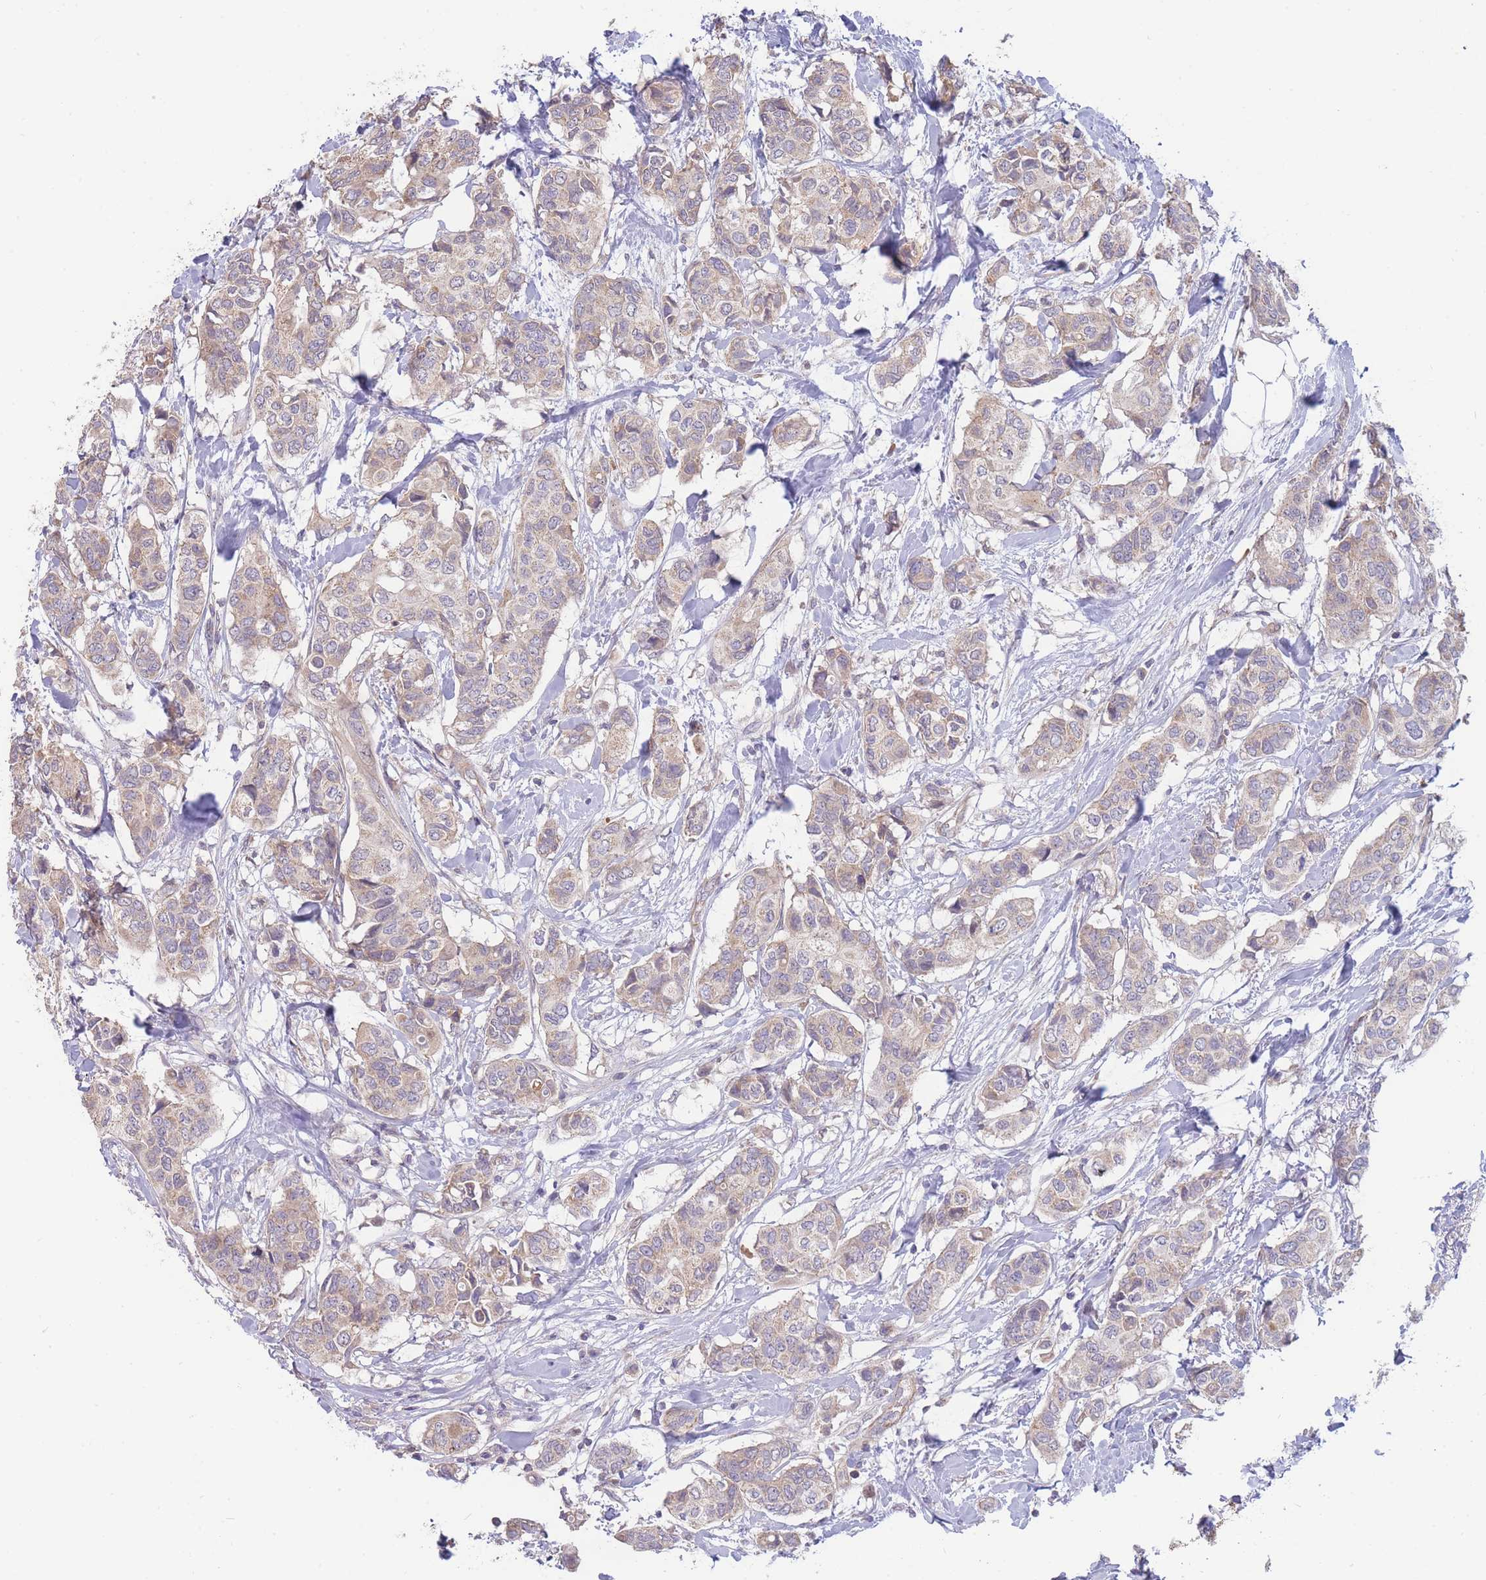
{"staining": {"intensity": "weak", "quantity": "<25%", "location": "cytoplasmic/membranous"}, "tissue": "breast cancer", "cell_type": "Tumor cells", "image_type": "cancer", "snomed": [{"axis": "morphology", "description": "Lobular carcinoma"}, {"axis": "topography", "description": "Breast"}], "caption": "IHC photomicrograph of human breast lobular carcinoma stained for a protein (brown), which demonstrates no positivity in tumor cells.", "gene": "NDUFAF5", "patient": {"sex": "female", "age": 51}}